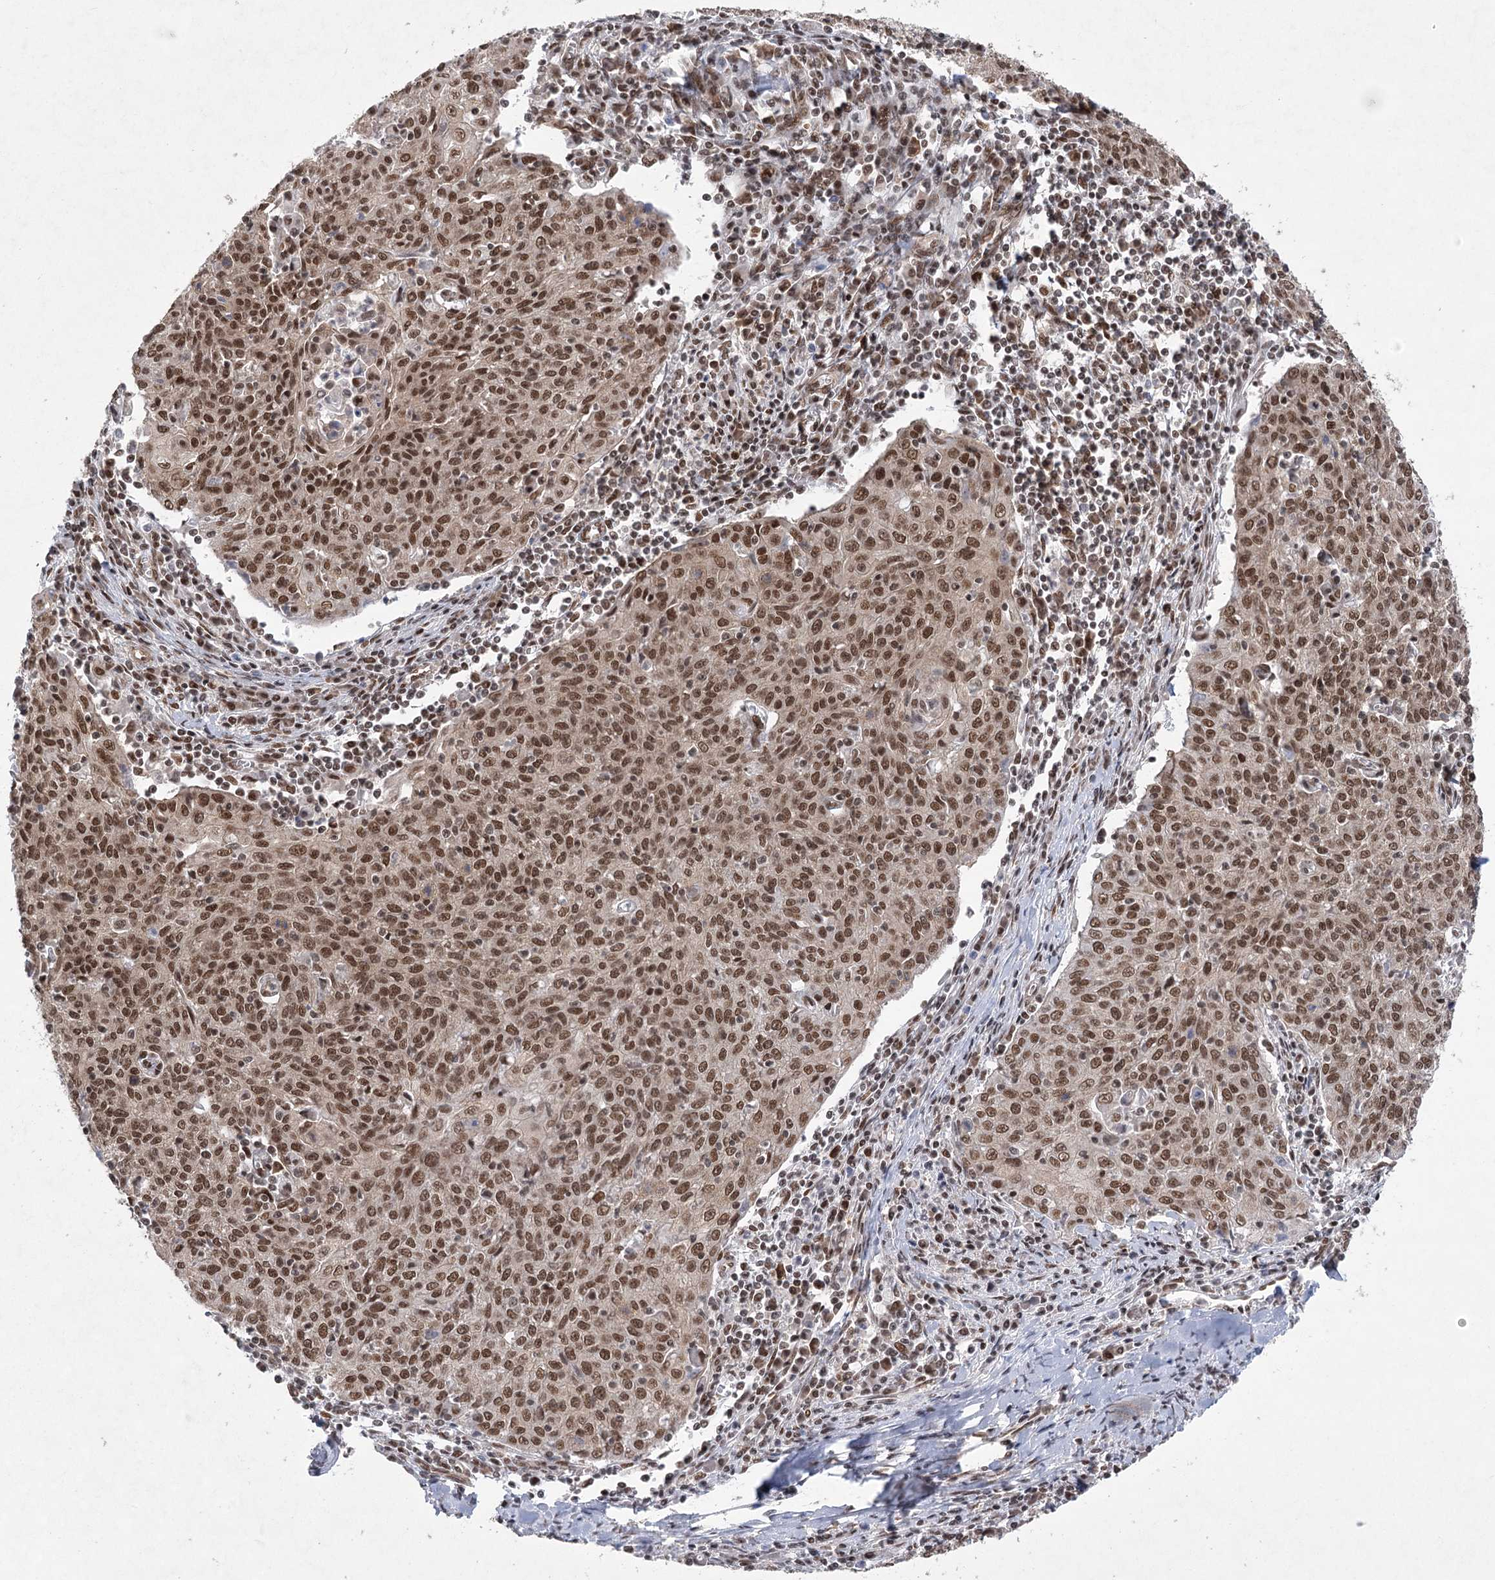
{"staining": {"intensity": "moderate", "quantity": ">75%", "location": "nuclear"}, "tissue": "cervical cancer", "cell_type": "Tumor cells", "image_type": "cancer", "snomed": [{"axis": "morphology", "description": "Squamous cell carcinoma, NOS"}, {"axis": "topography", "description": "Cervix"}], "caption": "A medium amount of moderate nuclear expression is appreciated in about >75% of tumor cells in cervical cancer (squamous cell carcinoma) tissue.", "gene": "ZCCHC8", "patient": {"sex": "female", "age": 48}}